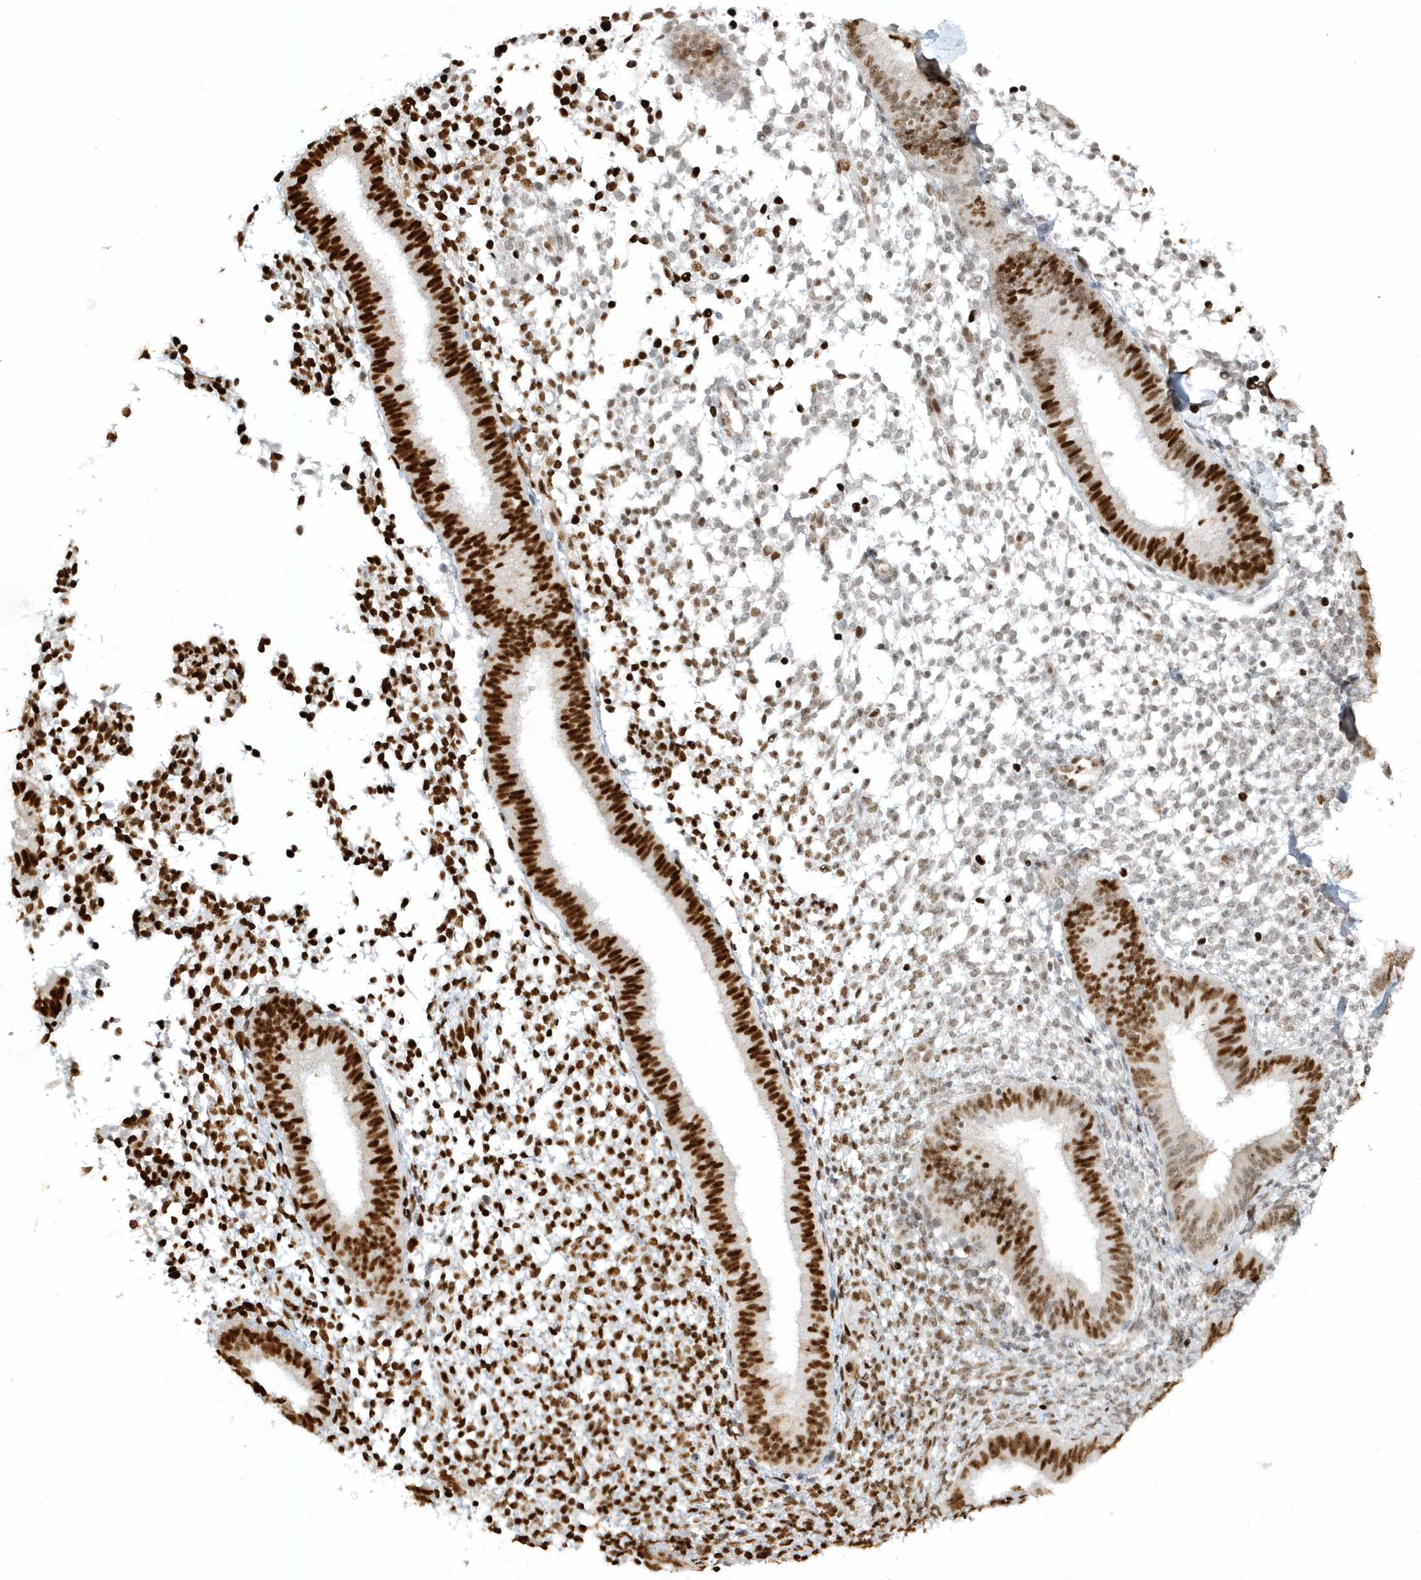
{"staining": {"intensity": "strong", "quantity": "25%-75%", "location": "nuclear"}, "tissue": "endometrium", "cell_type": "Cells in endometrial stroma", "image_type": "normal", "snomed": [{"axis": "morphology", "description": "Normal tissue, NOS"}, {"axis": "topography", "description": "Uterus"}, {"axis": "topography", "description": "Endometrium"}], "caption": "Immunohistochemistry image of unremarkable endometrium: endometrium stained using immunohistochemistry (IHC) demonstrates high levels of strong protein expression localized specifically in the nuclear of cells in endometrial stroma, appearing as a nuclear brown color.", "gene": "SUMO2", "patient": {"sex": "female", "age": 48}}